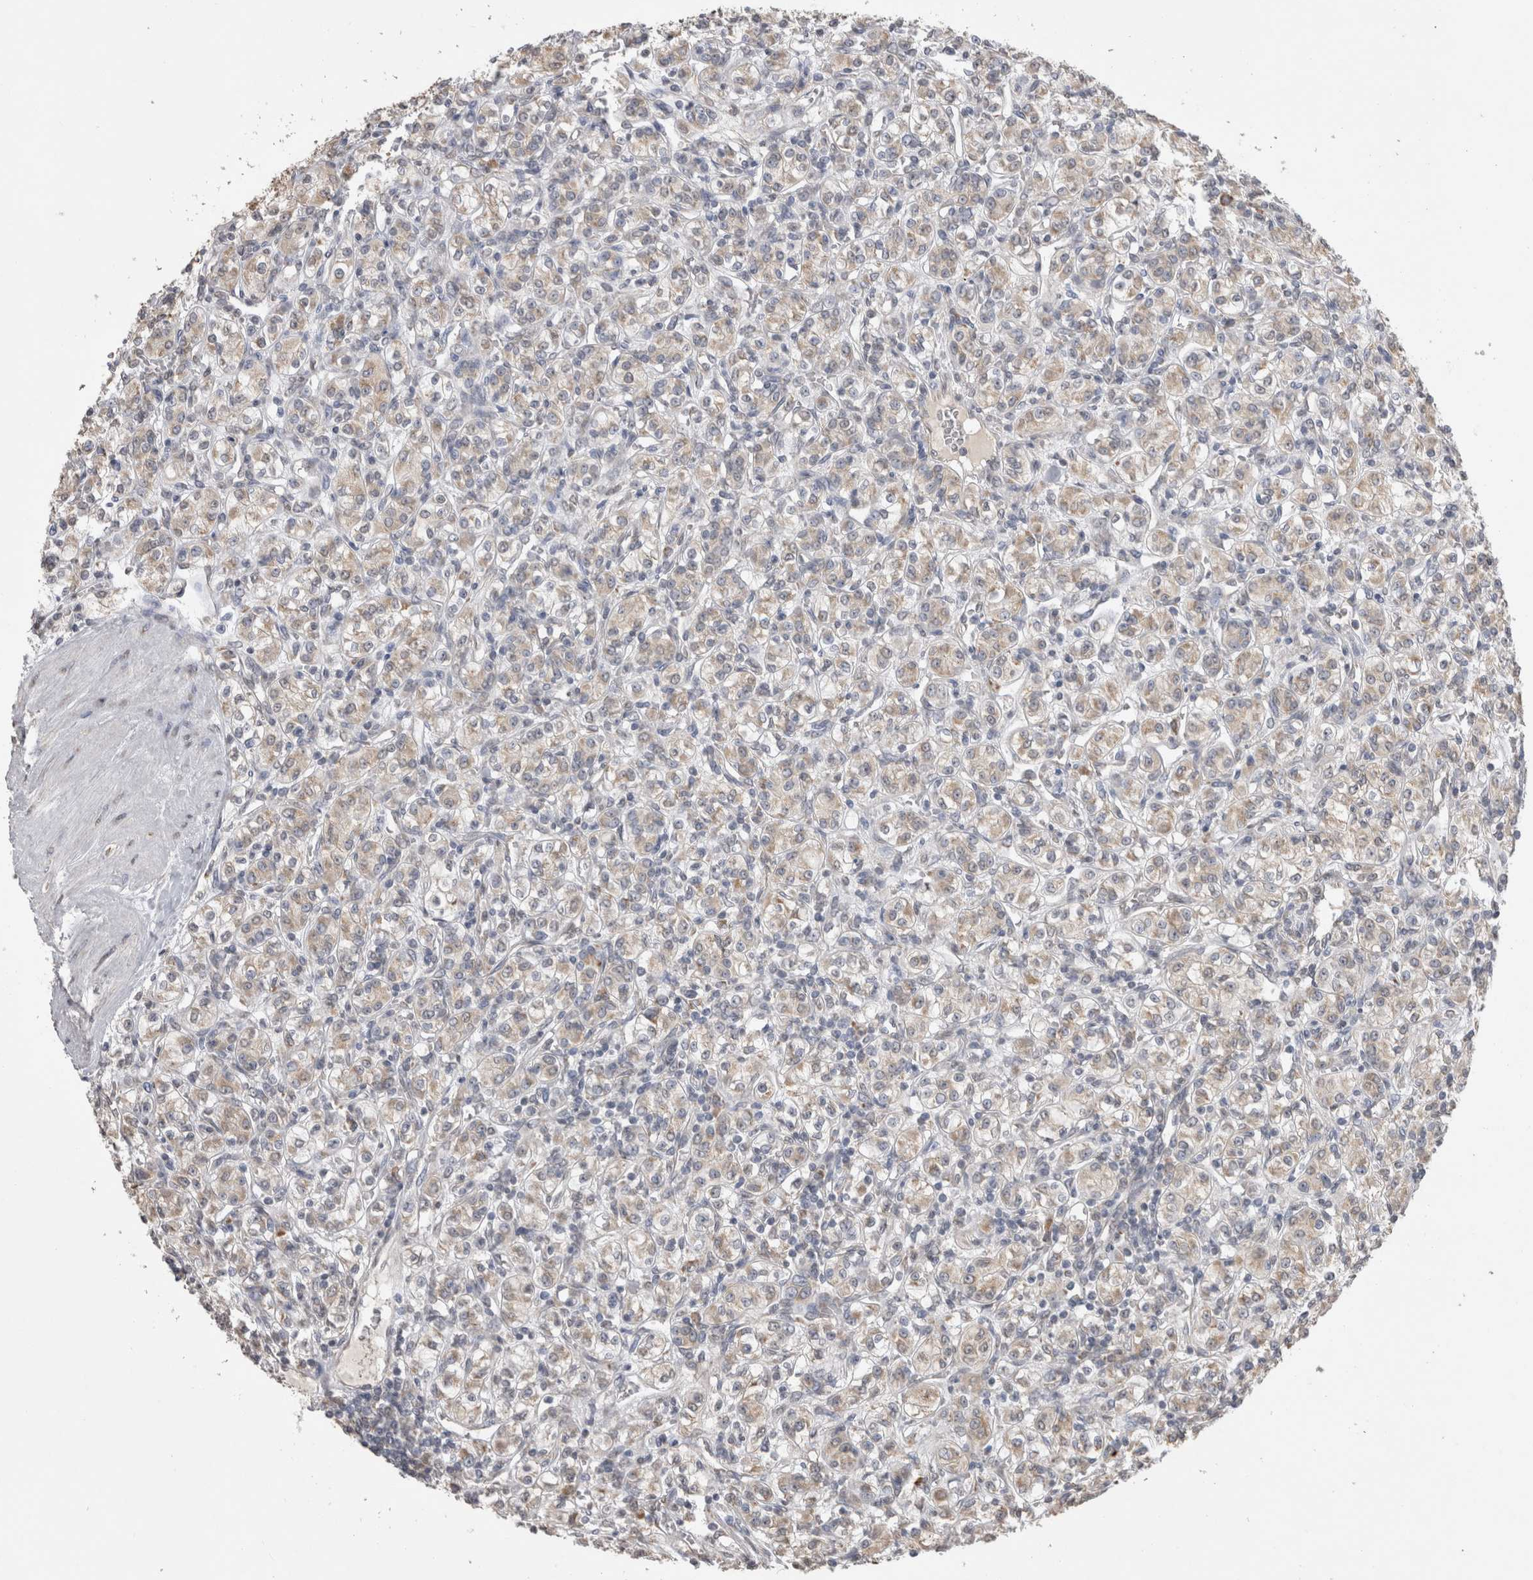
{"staining": {"intensity": "weak", "quantity": ">75%", "location": "cytoplasmic/membranous"}, "tissue": "renal cancer", "cell_type": "Tumor cells", "image_type": "cancer", "snomed": [{"axis": "morphology", "description": "Adenocarcinoma, NOS"}, {"axis": "topography", "description": "Kidney"}], "caption": "This is an image of immunohistochemistry staining of renal cancer (adenocarcinoma), which shows weak positivity in the cytoplasmic/membranous of tumor cells.", "gene": "NOMO1", "patient": {"sex": "male", "age": 77}}